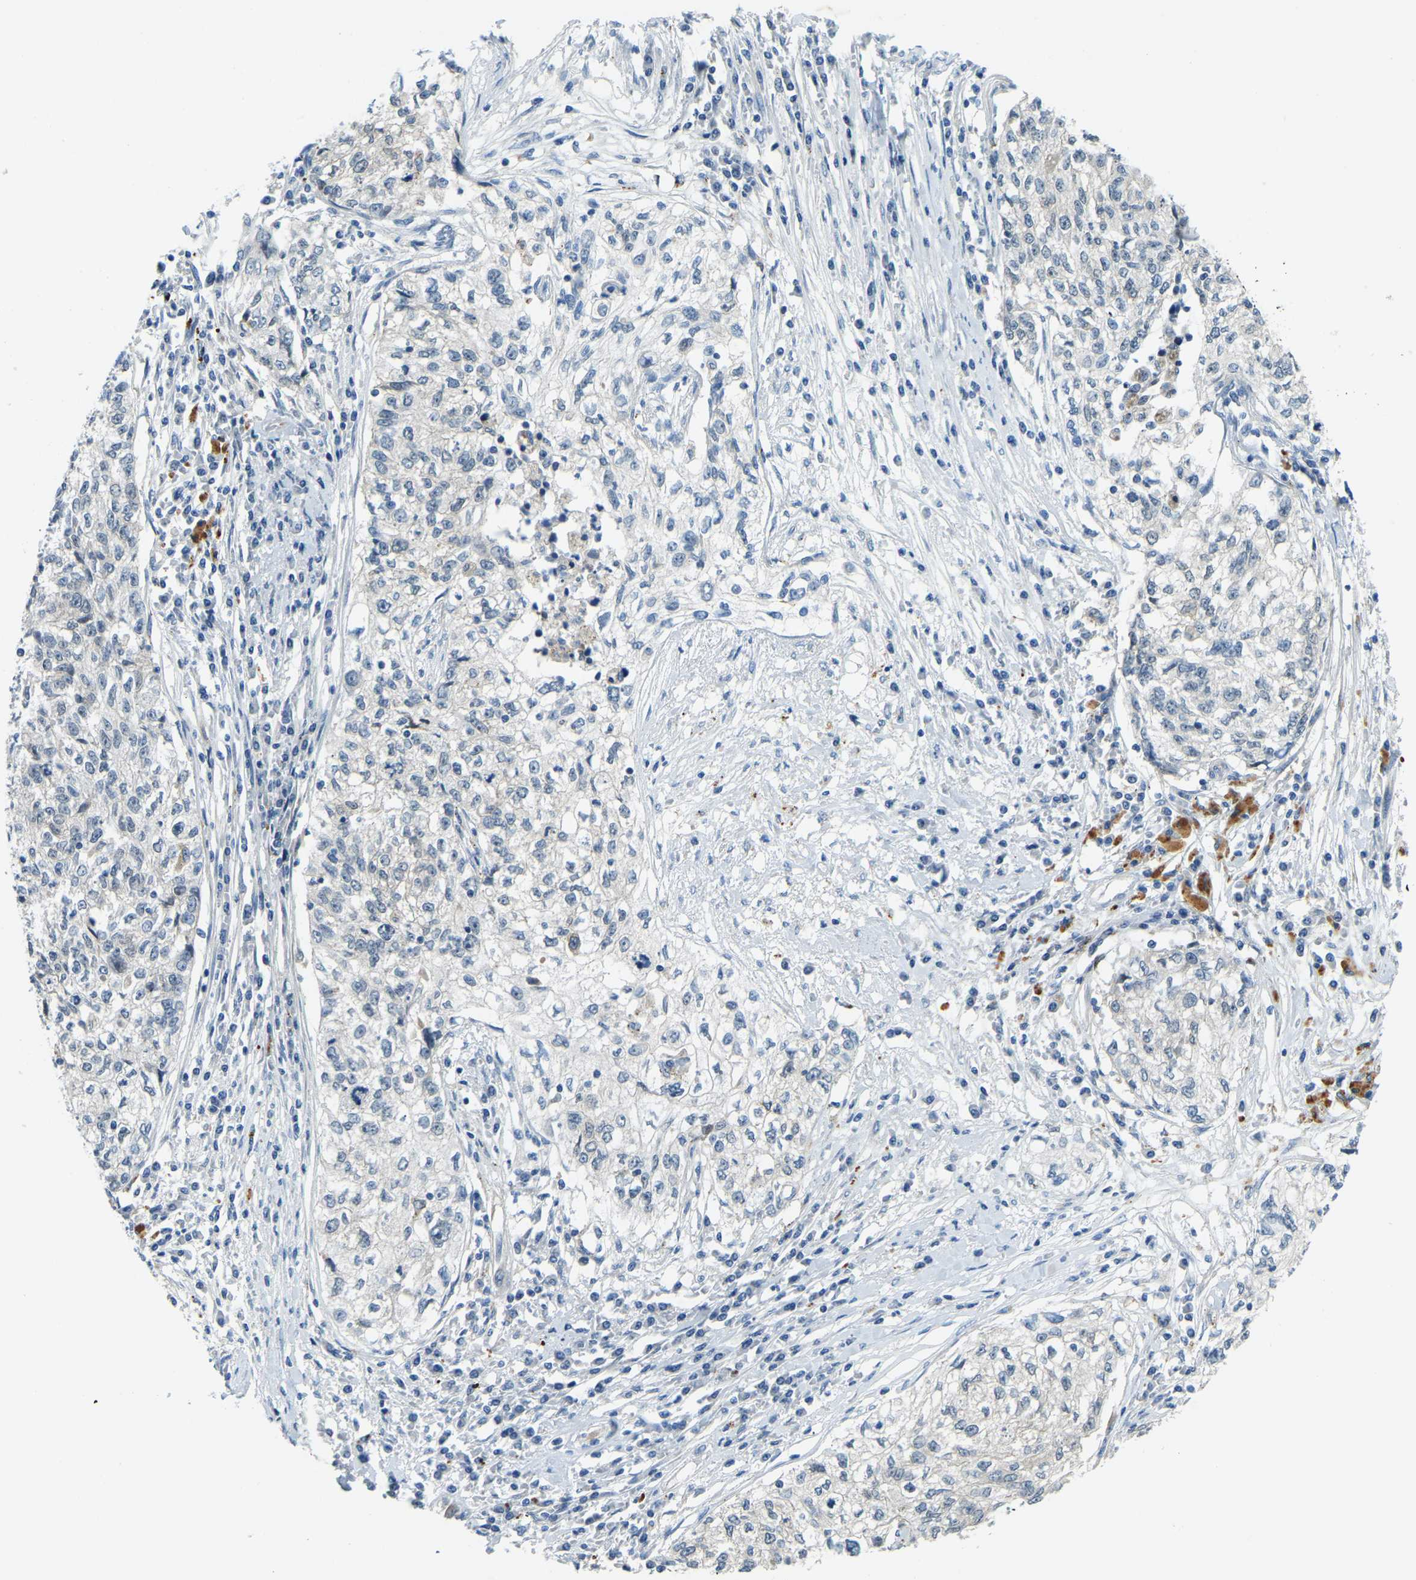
{"staining": {"intensity": "negative", "quantity": "none", "location": "none"}, "tissue": "cervical cancer", "cell_type": "Tumor cells", "image_type": "cancer", "snomed": [{"axis": "morphology", "description": "Squamous cell carcinoma, NOS"}, {"axis": "topography", "description": "Cervix"}], "caption": "The micrograph exhibits no staining of tumor cells in cervical squamous cell carcinoma.", "gene": "NME8", "patient": {"sex": "female", "age": 57}}